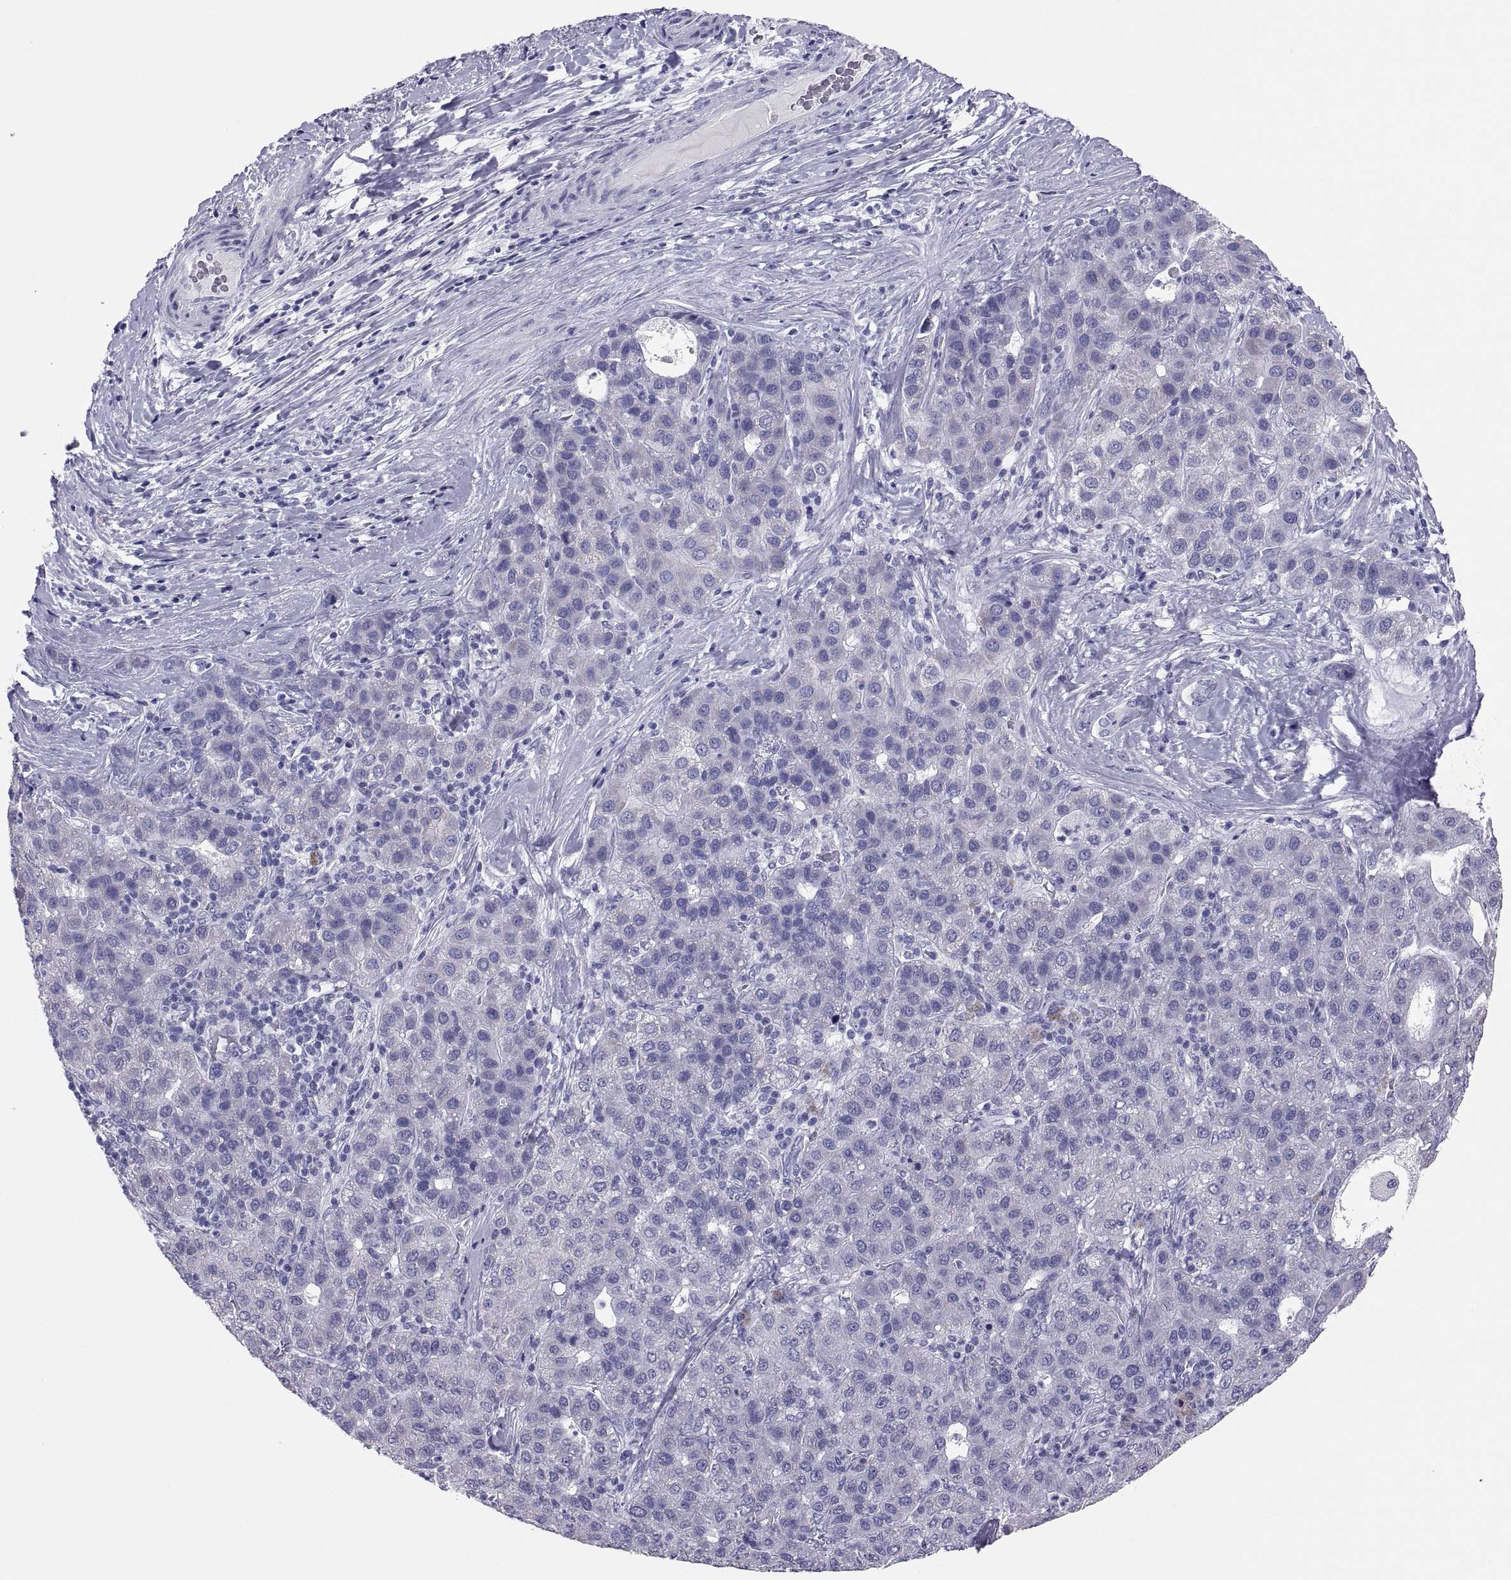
{"staining": {"intensity": "negative", "quantity": "none", "location": "none"}, "tissue": "liver cancer", "cell_type": "Tumor cells", "image_type": "cancer", "snomed": [{"axis": "morphology", "description": "Carcinoma, Hepatocellular, NOS"}, {"axis": "topography", "description": "Liver"}], "caption": "Photomicrograph shows no significant protein positivity in tumor cells of liver hepatocellular carcinoma.", "gene": "FAM170A", "patient": {"sex": "male", "age": 65}}